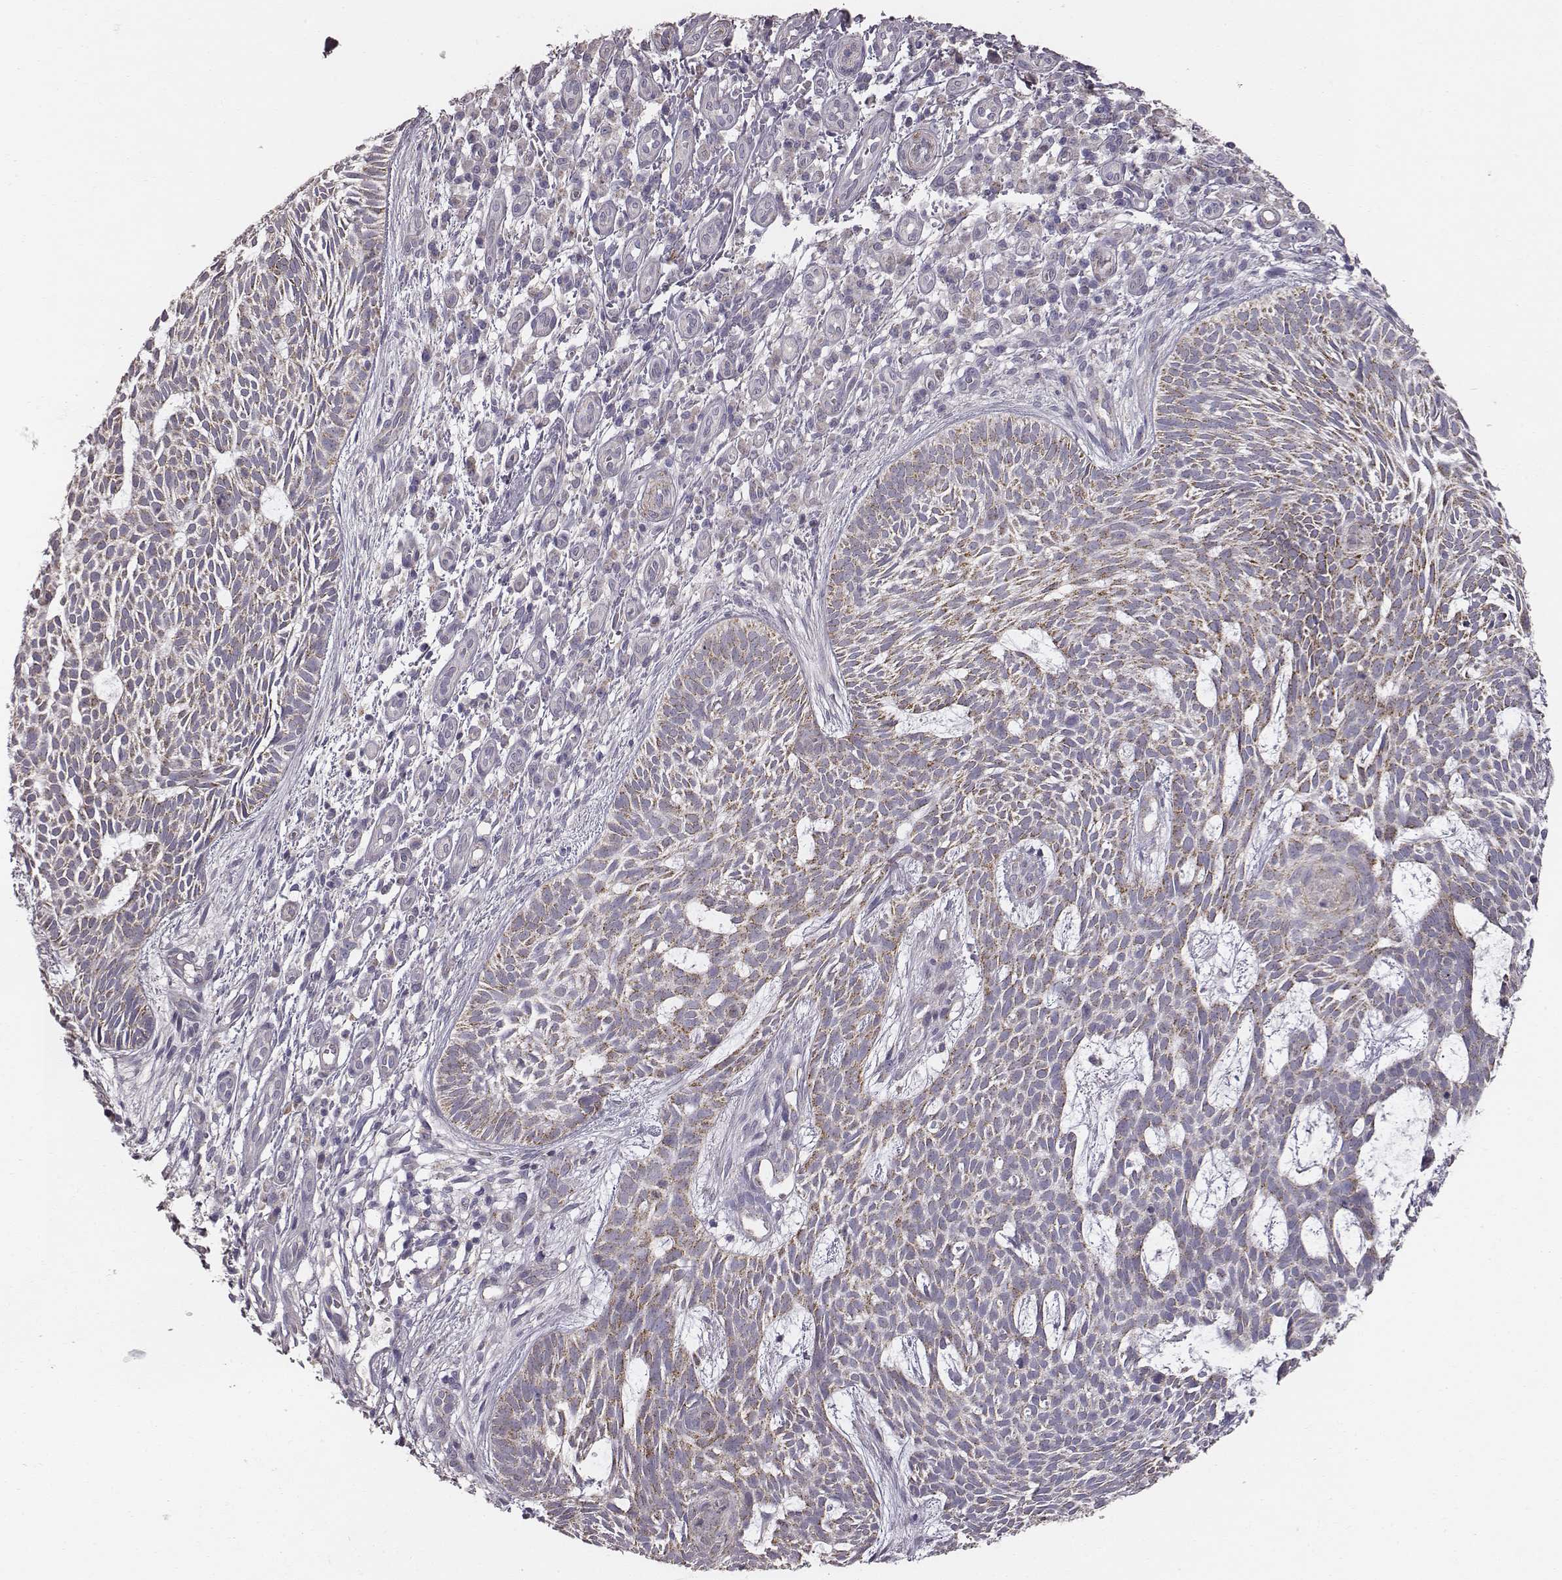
{"staining": {"intensity": "weak", "quantity": "25%-75%", "location": "cytoplasmic/membranous"}, "tissue": "skin cancer", "cell_type": "Tumor cells", "image_type": "cancer", "snomed": [{"axis": "morphology", "description": "Basal cell carcinoma"}, {"axis": "topography", "description": "Skin"}], "caption": "Immunohistochemistry (IHC) staining of skin cancer (basal cell carcinoma), which shows low levels of weak cytoplasmic/membranous staining in approximately 25%-75% of tumor cells indicating weak cytoplasmic/membranous protein expression. The staining was performed using DAB (brown) for protein detection and nuclei were counterstained in hematoxylin (blue).", "gene": "ABCD3", "patient": {"sex": "male", "age": 59}}